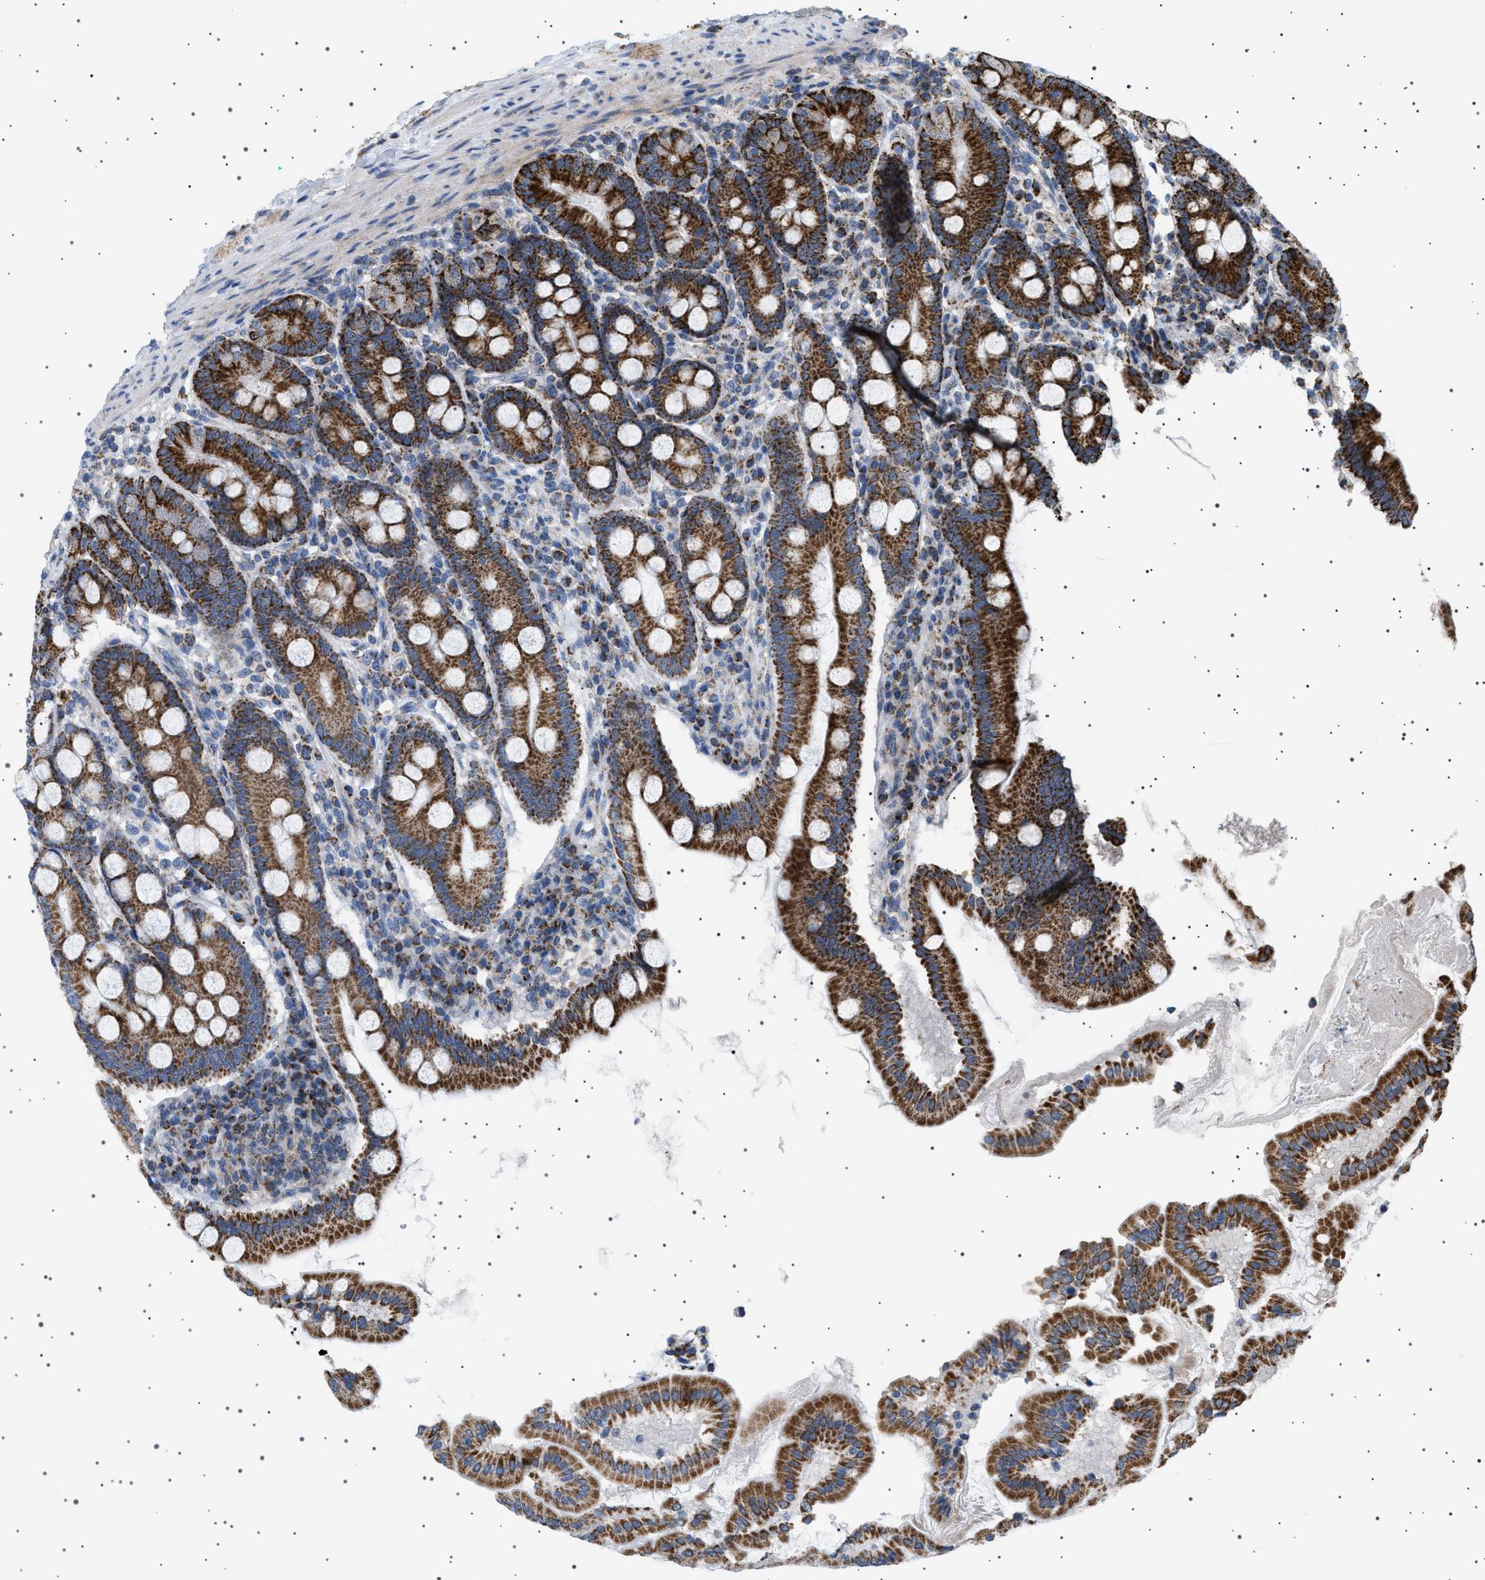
{"staining": {"intensity": "strong", "quantity": ">75%", "location": "cytoplasmic/membranous"}, "tissue": "duodenum", "cell_type": "Glandular cells", "image_type": "normal", "snomed": [{"axis": "morphology", "description": "Normal tissue, NOS"}, {"axis": "topography", "description": "Duodenum"}], "caption": "A high amount of strong cytoplasmic/membranous expression is seen in about >75% of glandular cells in unremarkable duodenum. Immunohistochemistry stains the protein of interest in brown and the nuclei are stained blue.", "gene": "UBXN8", "patient": {"sex": "male", "age": 50}}